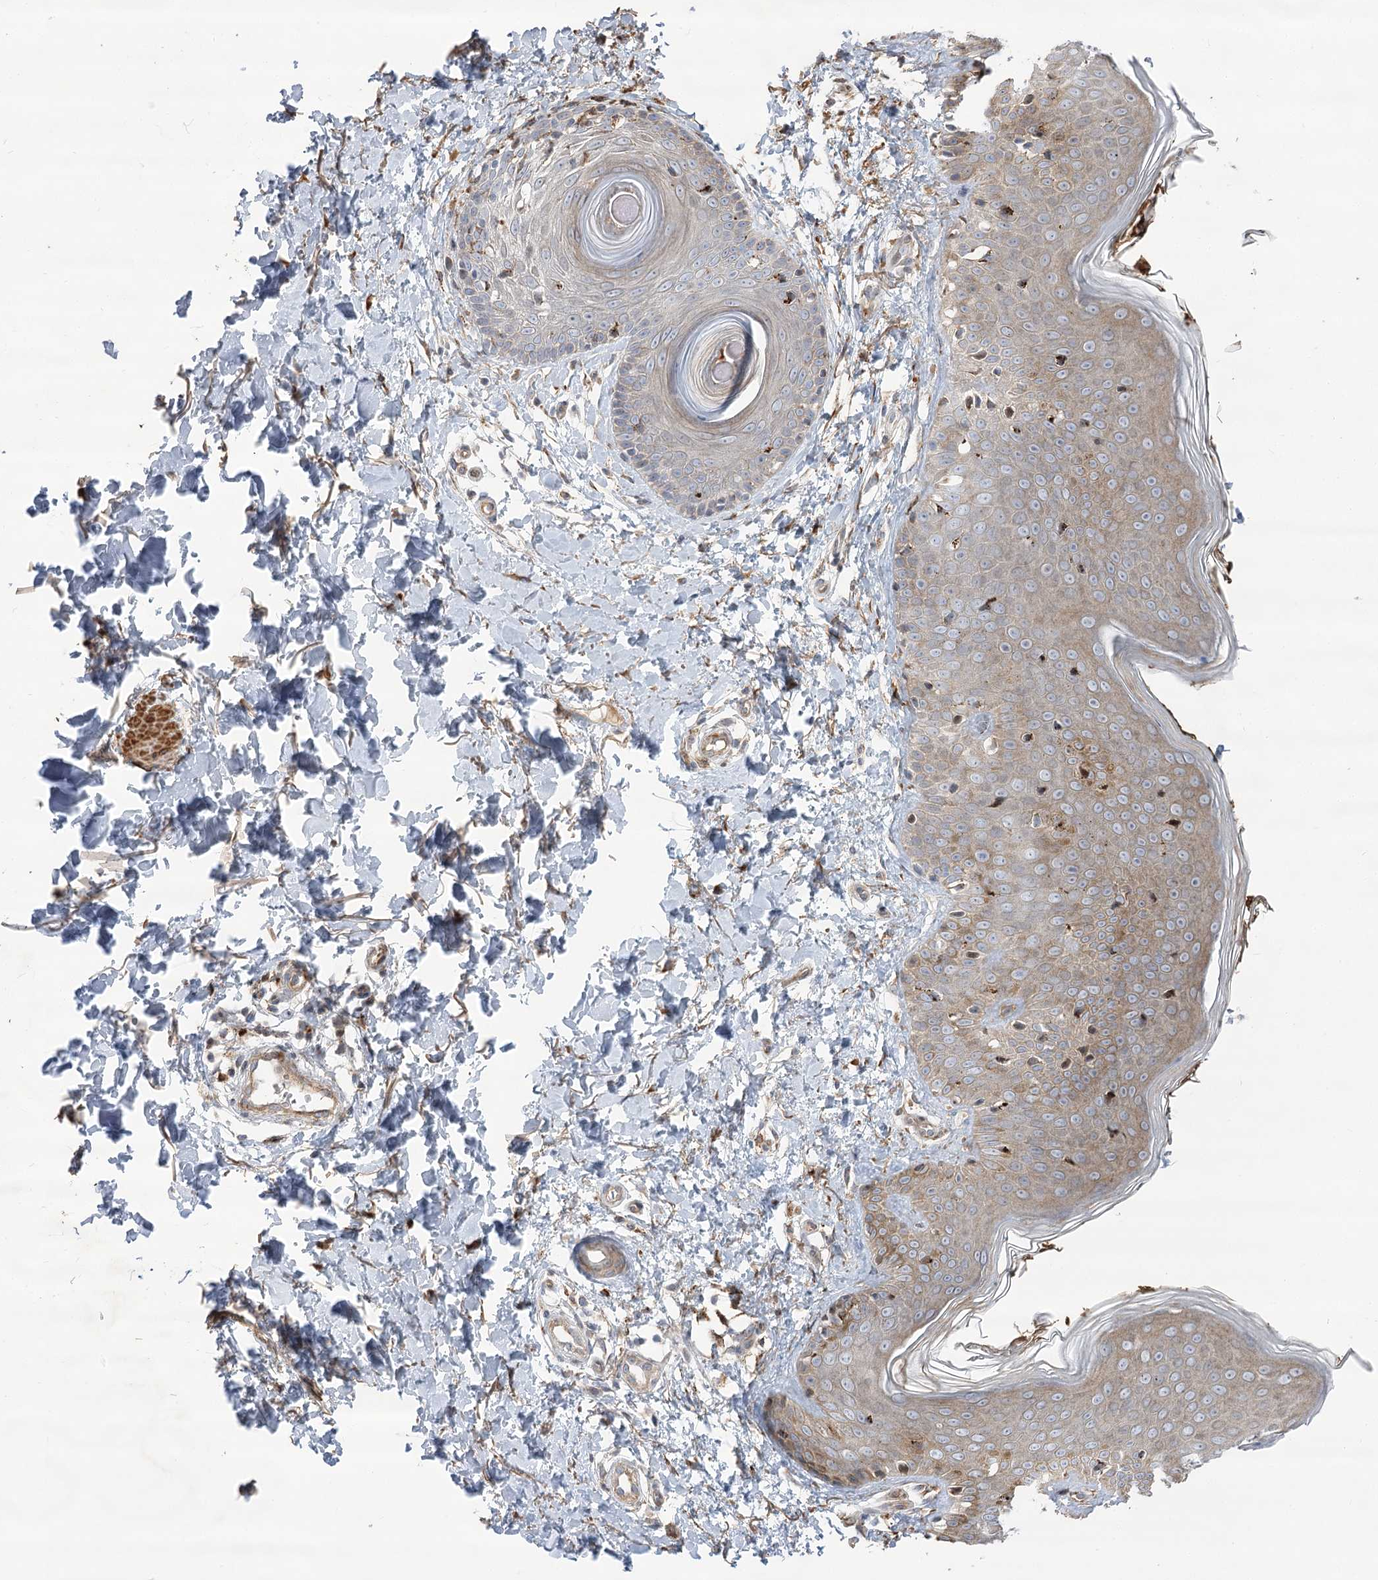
{"staining": {"intensity": "moderate", "quantity": ">75%", "location": "cytoplasmic/membranous"}, "tissue": "skin", "cell_type": "Fibroblasts", "image_type": "normal", "snomed": [{"axis": "morphology", "description": "Normal tissue, NOS"}, {"axis": "topography", "description": "Skin"}], "caption": "DAB immunohistochemical staining of normal human skin shows moderate cytoplasmic/membranous protein positivity in approximately >75% of fibroblasts.", "gene": "RNF24", "patient": {"sex": "male", "age": 37}}